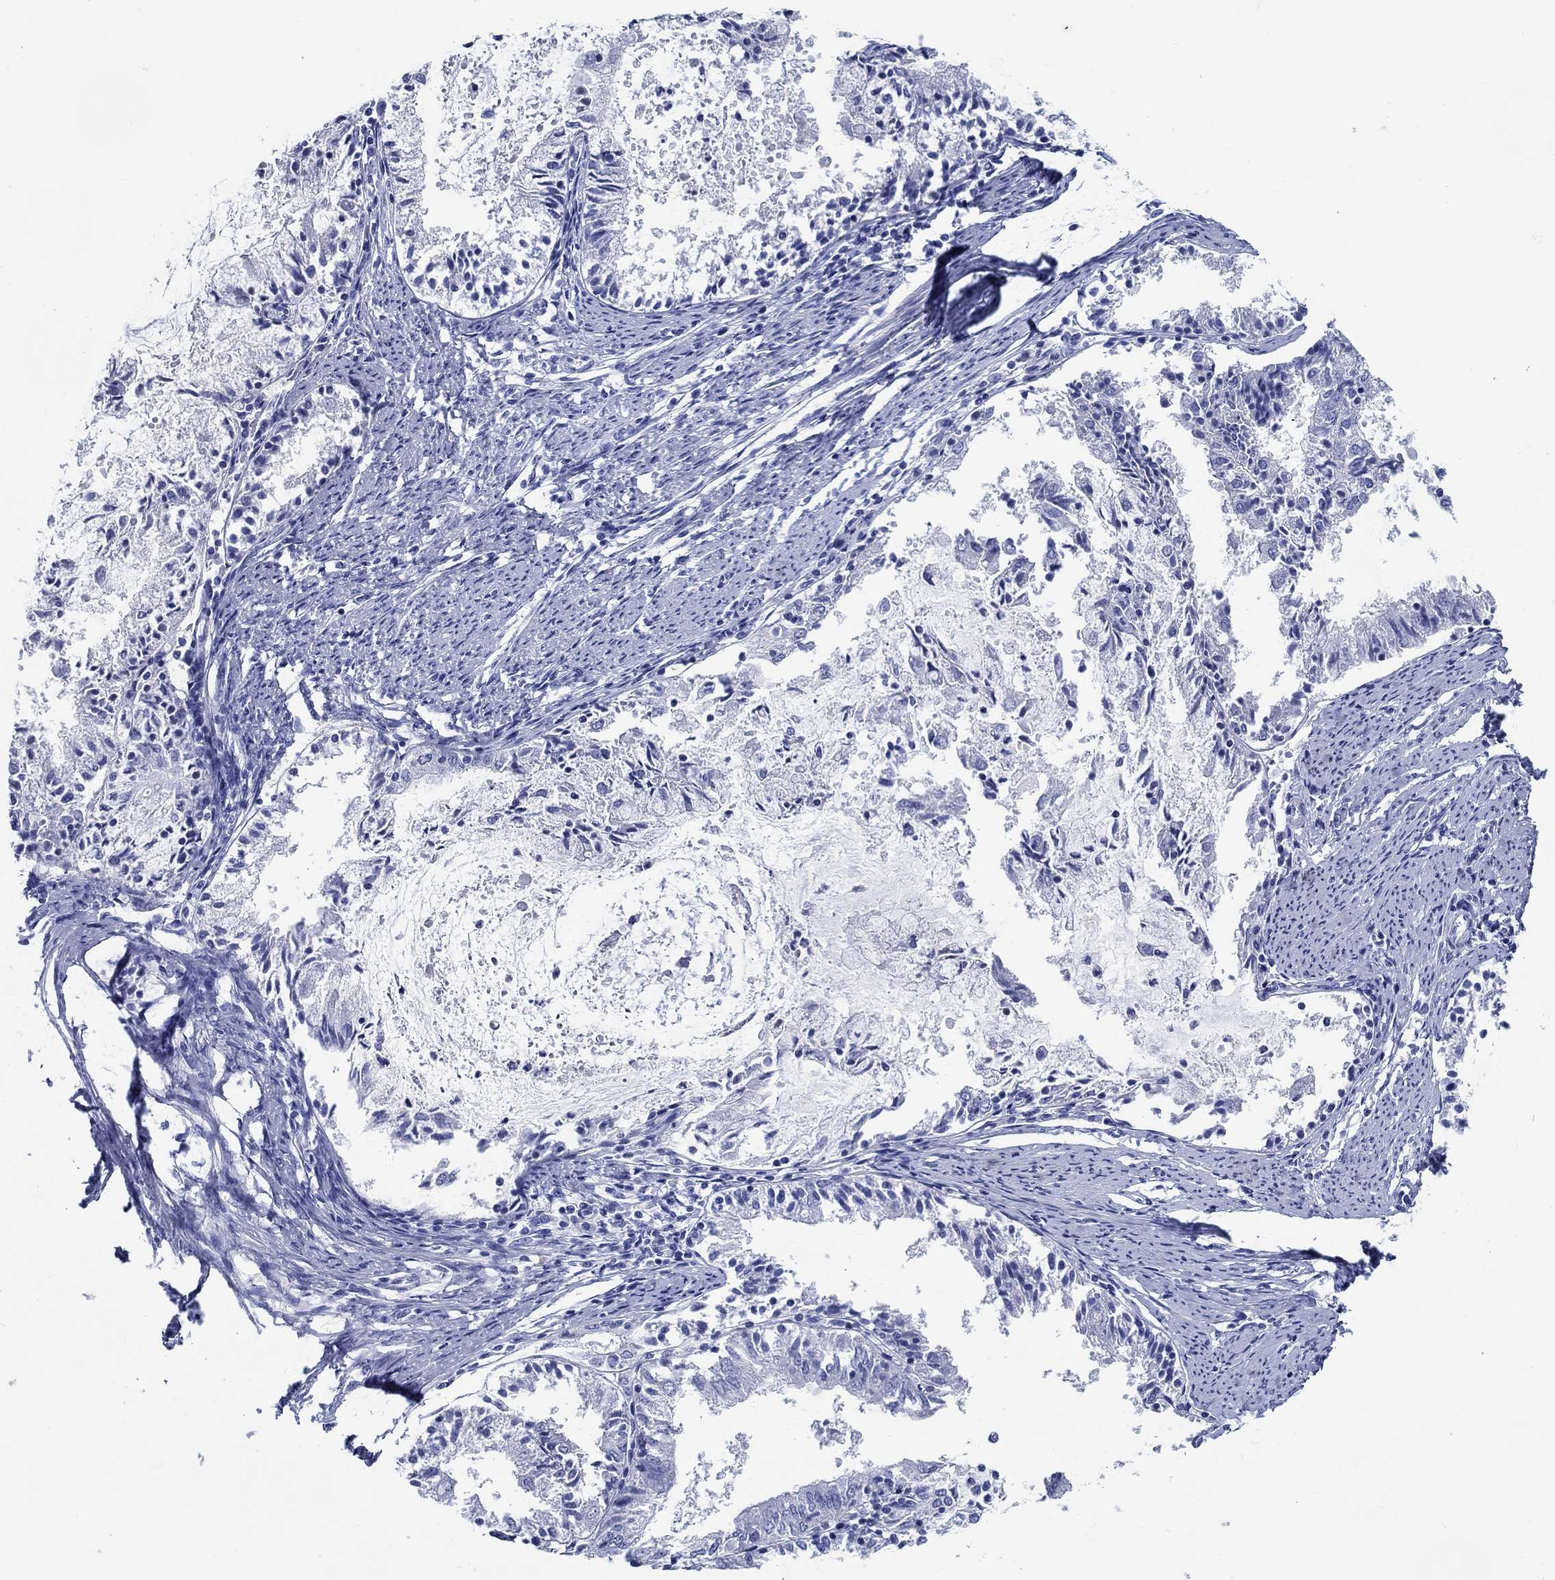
{"staining": {"intensity": "negative", "quantity": "none", "location": "none"}, "tissue": "endometrial cancer", "cell_type": "Tumor cells", "image_type": "cancer", "snomed": [{"axis": "morphology", "description": "Adenocarcinoma, NOS"}, {"axis": "topography", "description": "Endometrium"}], "caption": "Tumor cells show no significant protein positivity in endometrial adenocarcinoma.", "gene": "FBXO2", "patient": {"sex": "female", "age": 57}}